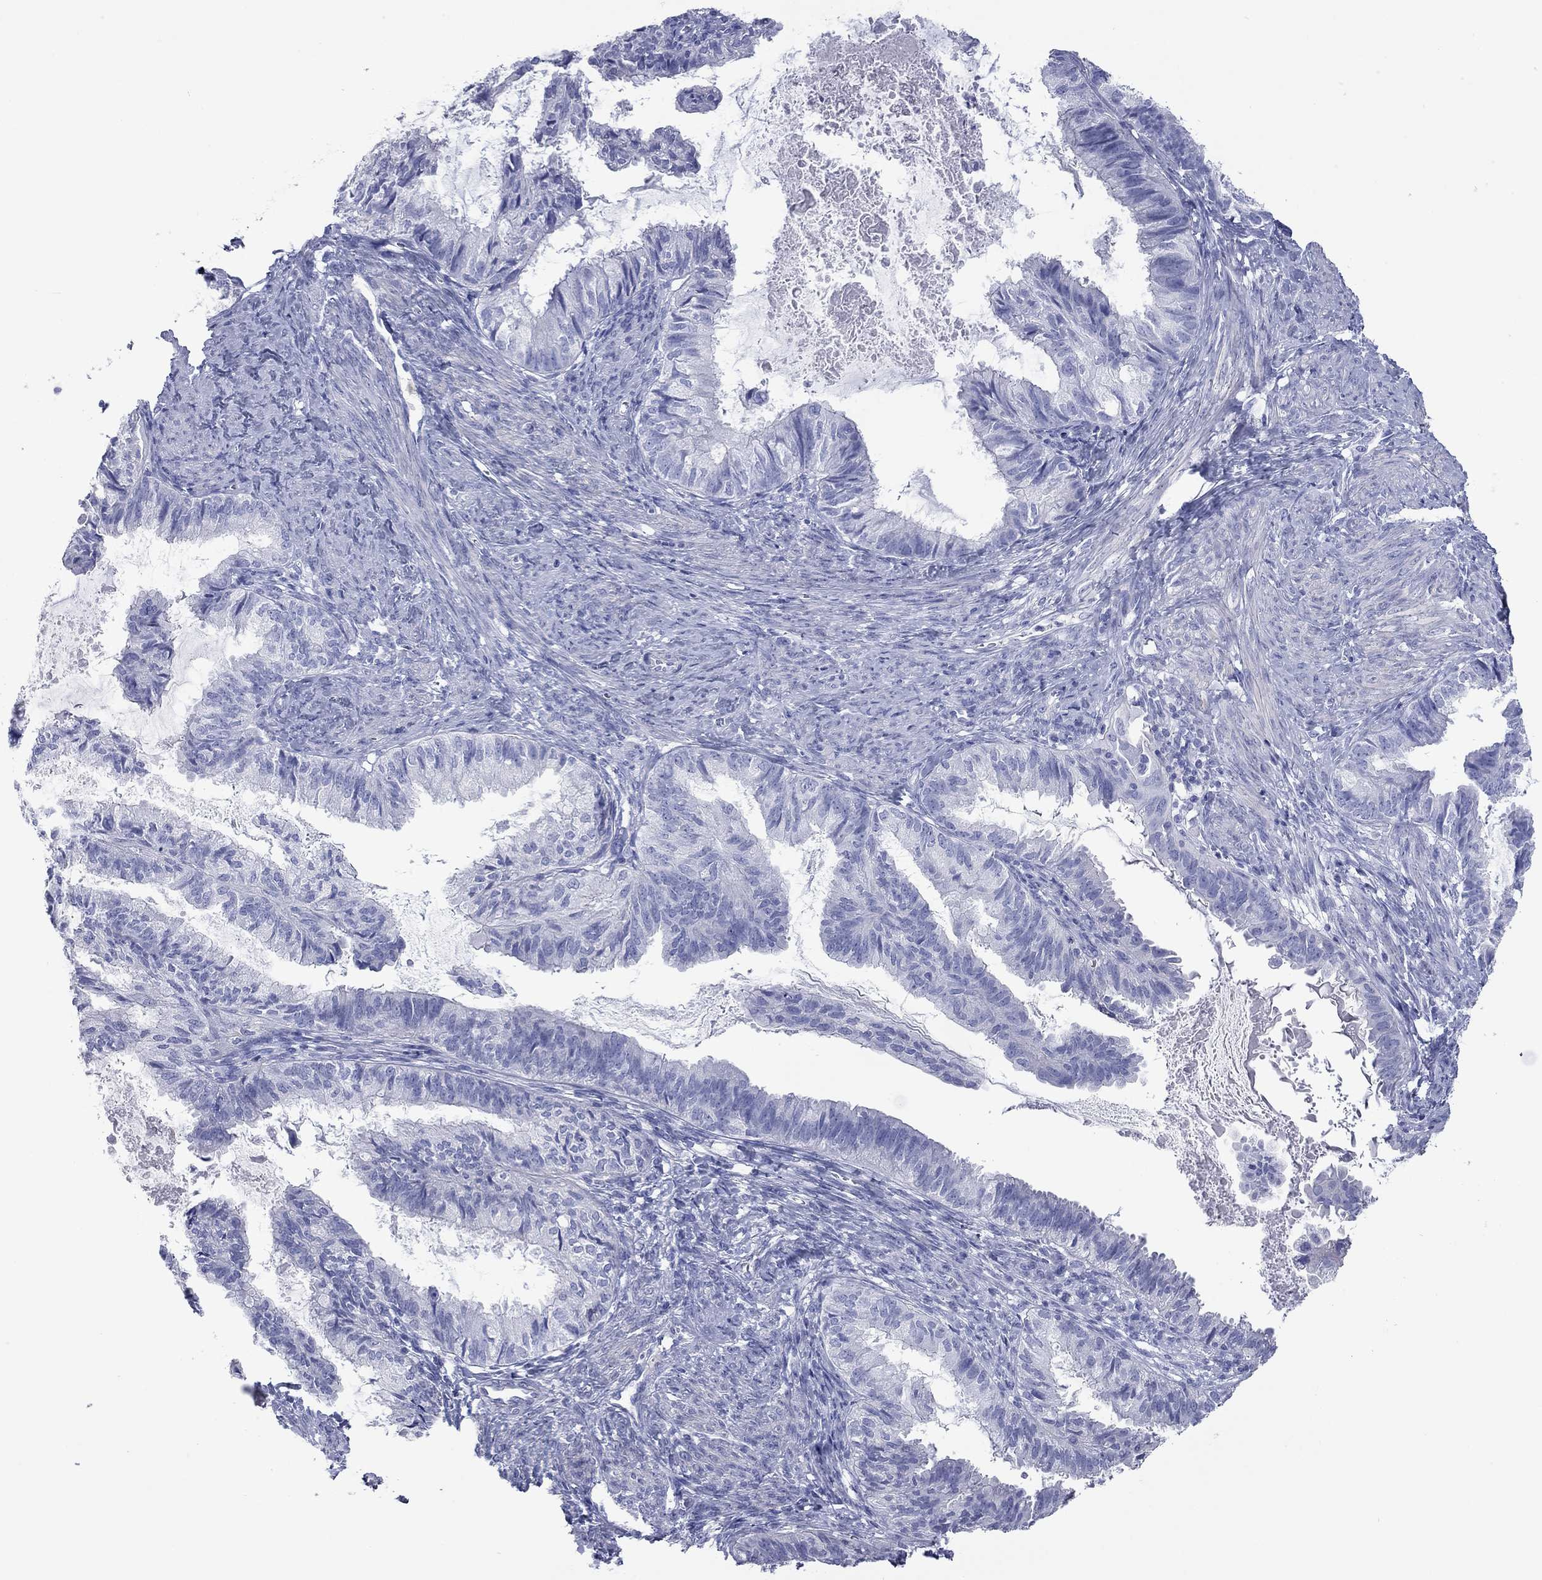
{"staining": {"intensity": "negative", "quantity": "none", "location": "none"}, "tissue": "endometrial cancer", "cell_type": "Tumor cells", "image_type": "cancer", "snomed": [{"axis": "morphology", "description": "Adenocarcinoma, NOS"}, {"axis": "topography", "description": "Endometrium"}], "caption": "IHC micrograph of human adenocarcinoma (endometrial) stained for a protein (brown), which reveals no expression in tumor cells. The staining was performed using DAB to visualize the protein expression in brown, while the nuclei were stained in blue with hematoxylin (Magnification: 20x).", "gene": "ACTL7B", "patient": {"sex": "female", "age": 86}}